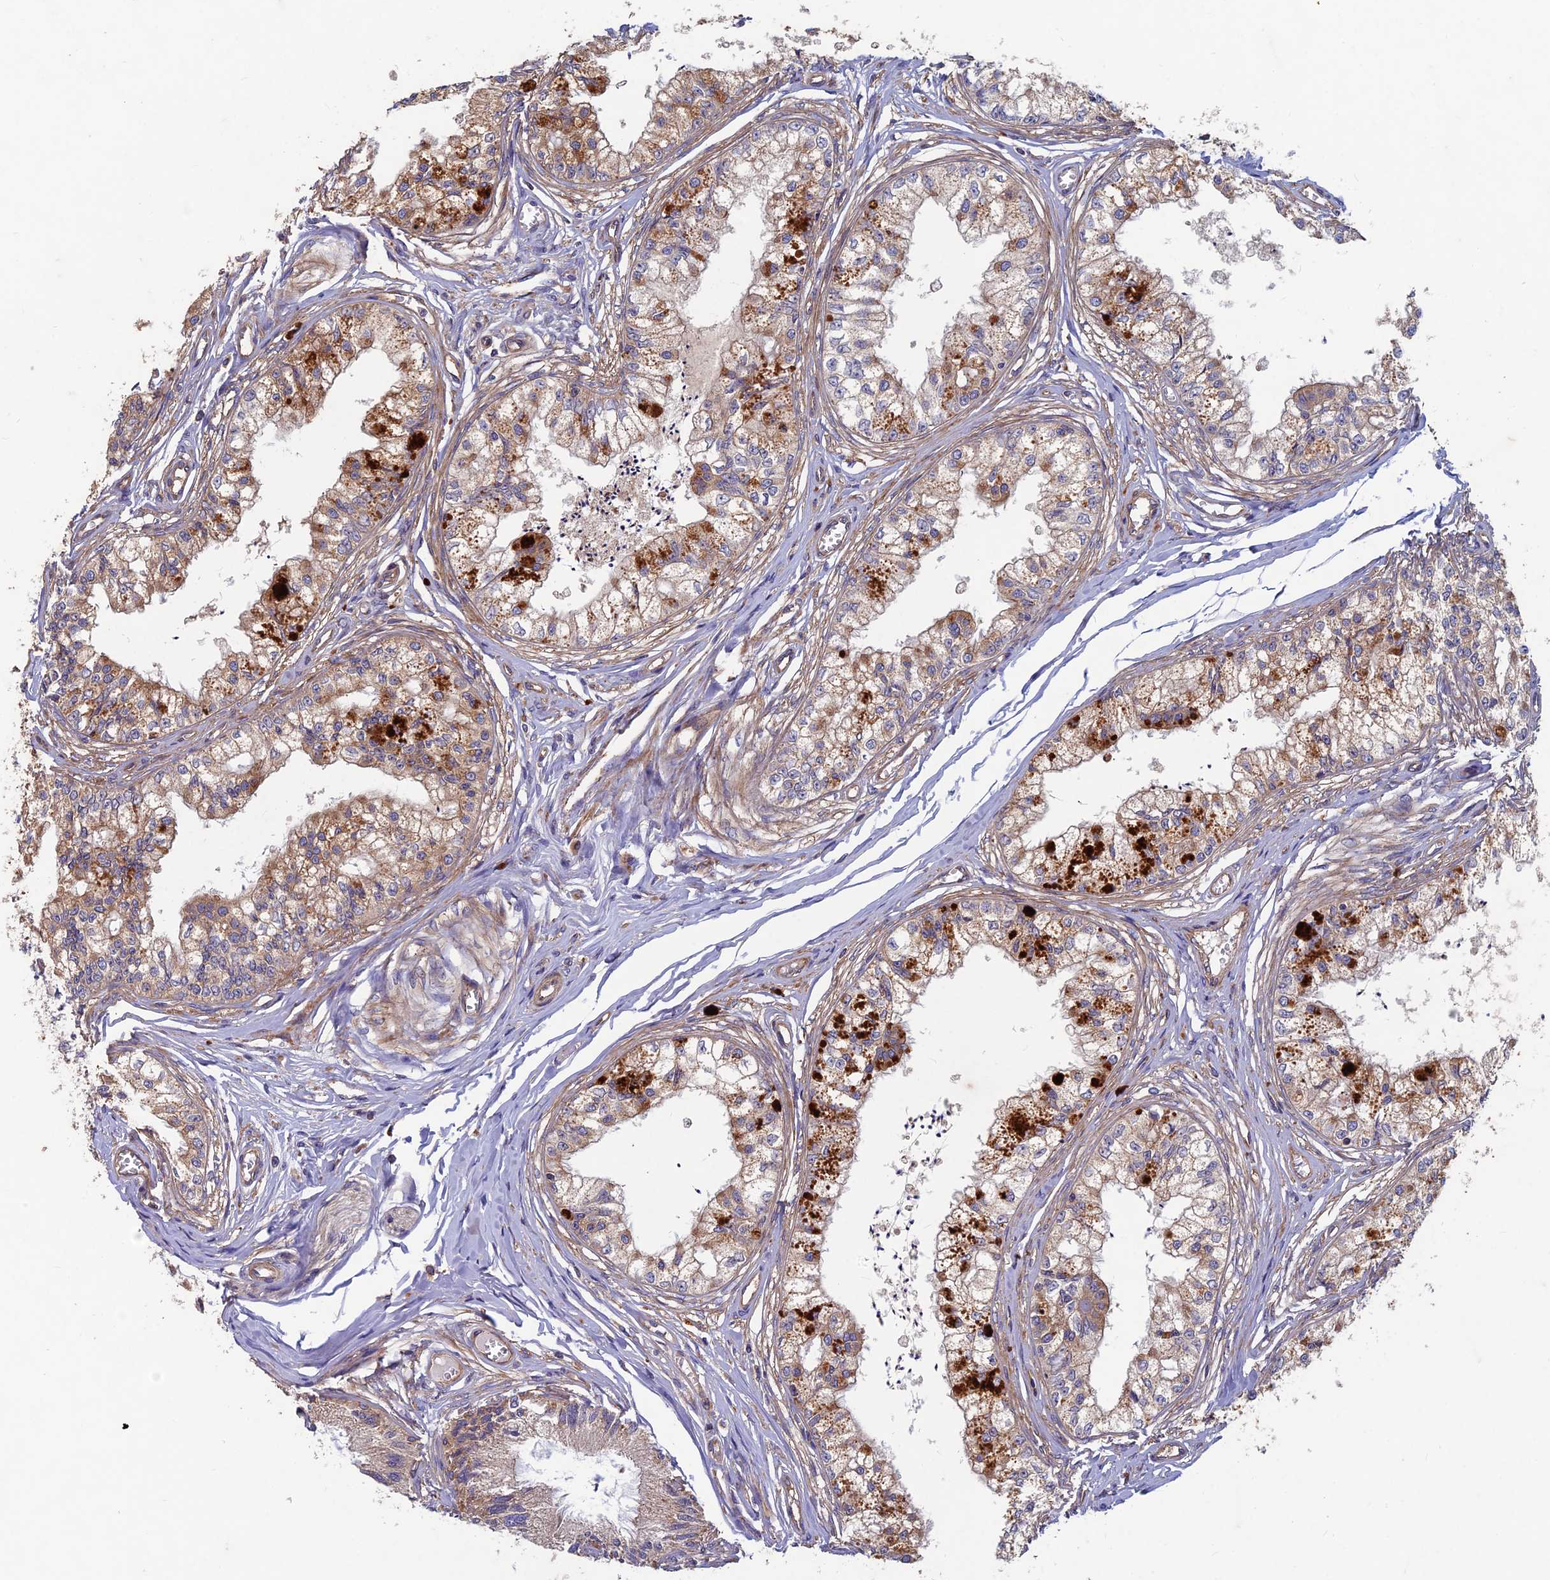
{"staining": {"intensity": "moderate", "quantity": "25%-75%", "location": "cytoplasmic/membranous"}, "tissue": "epididymis", "cell_type": "Glandular cells", "image_type": "normal", "snomed": [{"axis": "morphology", "description": "Normal tissue, NOS"}, {"axis": "topography", "description": "Epididymis"}], "caption": "Immunohistochemistry (IHC) (DAB) staining of benign human epididymis reveals moderate cytoplasmic/membranous protein staining in approximately 25%-75% of glandular cells. Using DAB (brown) and hematoxylin (blue) stains, captured at high magnification using brightfield microscopy.", "gene": "NCAPG", "patient": {"sex": "male", "age": 79}}